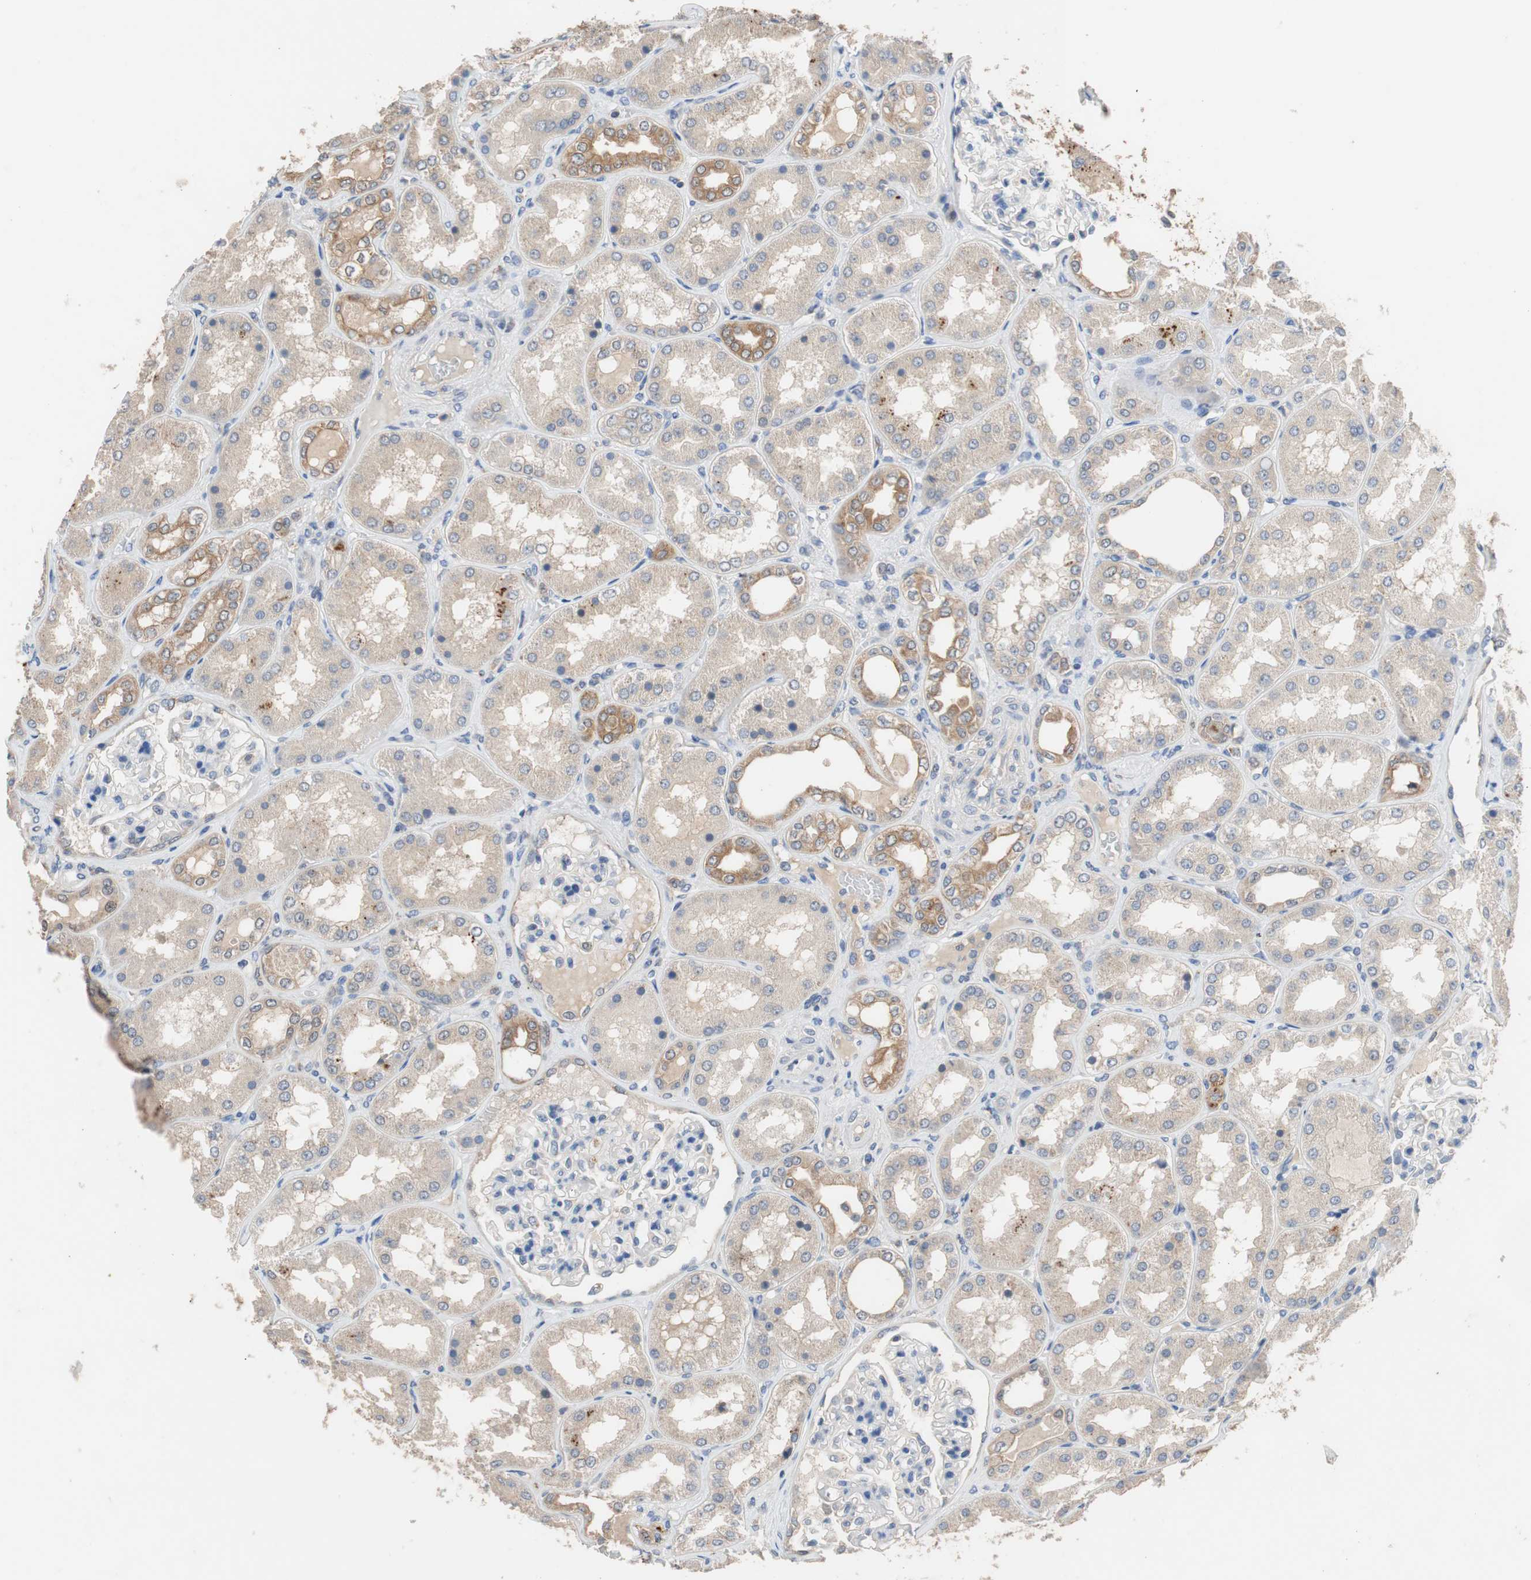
{"staining": {"intensity": "negative", "quantity": "none", "location": "none"}, "tissue": "kidney", "cell_type": "Cells in glomeruli", "image_type": "normal", "snomed": [{"axis": "morphology", "description": "Normal tissue, NOS"}, {"axis": "topography", "description": "Kidney"}], "caption": "Immunohistochemistry (IHC) photomicrograph of benign kidney: human kidney stained with DAB (3,3'-diaminobenzidine) demonstrates no significant protein staining in cells in glomeruli. Brightfield microscopy of immunohistochemistry stained with DAB (3,3'-diaminobenzidine) (brown) and hematoxylin (blue), captured at high magnification.", "gene": "ADAP1", "patient": {"sex": "female", "age": 56}}